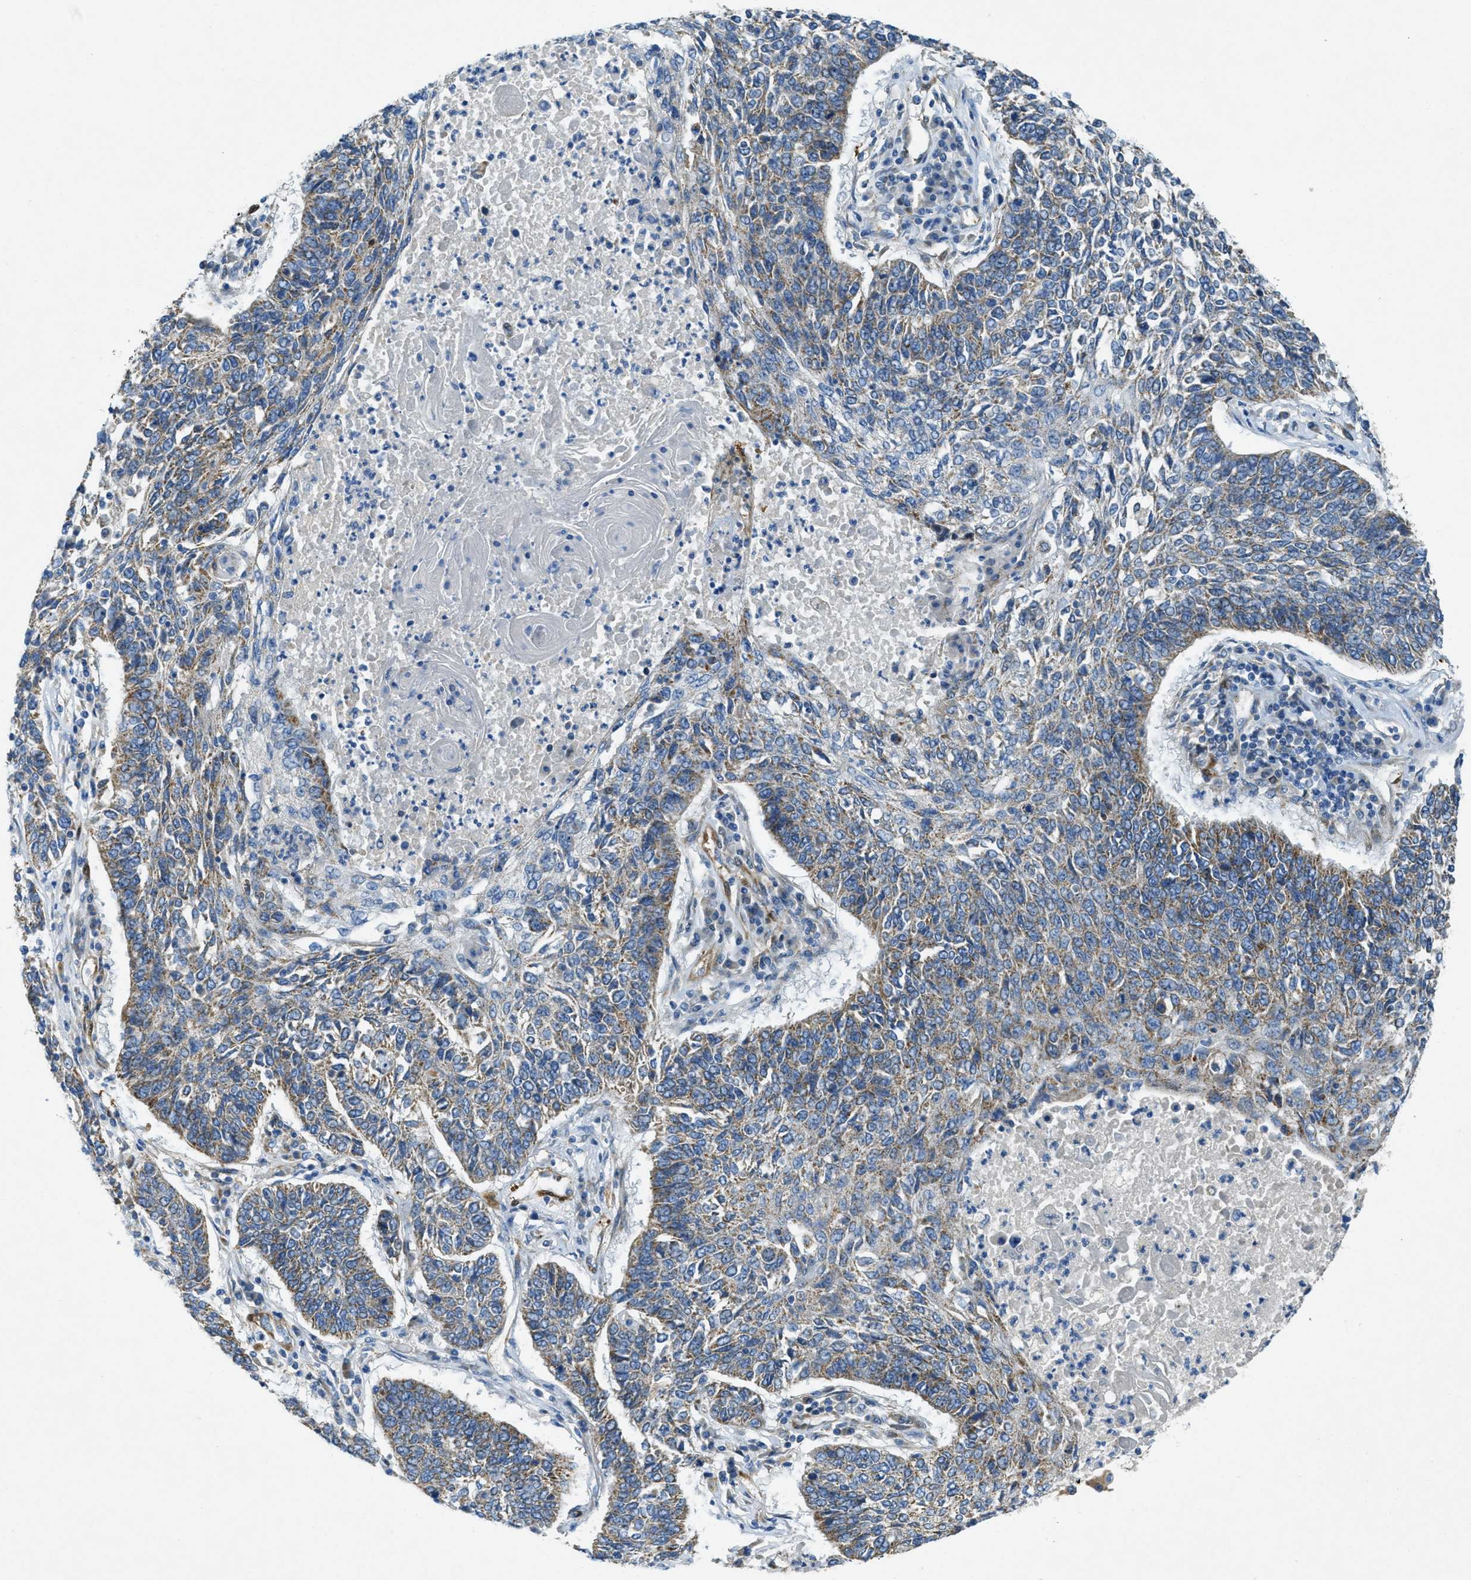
{"staining": {"intensity": "weak", "quantity": ">75%", "location": "cytoplasmic/membranous"}, "tissue": "lung cancer", "cell_type": "Tumor cells", "image_type": "cancer", "snomed": [{"axis": "morphology", "description": "Normal tissue, NOS"}, {"axis": "morphology", "description": "Squamous cell carcinoma, NOS"}, {"axis": "topography", "description": "Cartilage tissue"}, {"axis": "topography", "description": "Bronchus"}, {"axis": "topography", "description": "Lung"}], "caption": "Immunohistochemistry (IHC) of human lung squamous cell carcinoma exhibits low levels of weak cytoplasmic/membranous staining in about >75% of tumor cells.", "gene": "CYGB", "patient": {"sex": "female", "age": 49}}